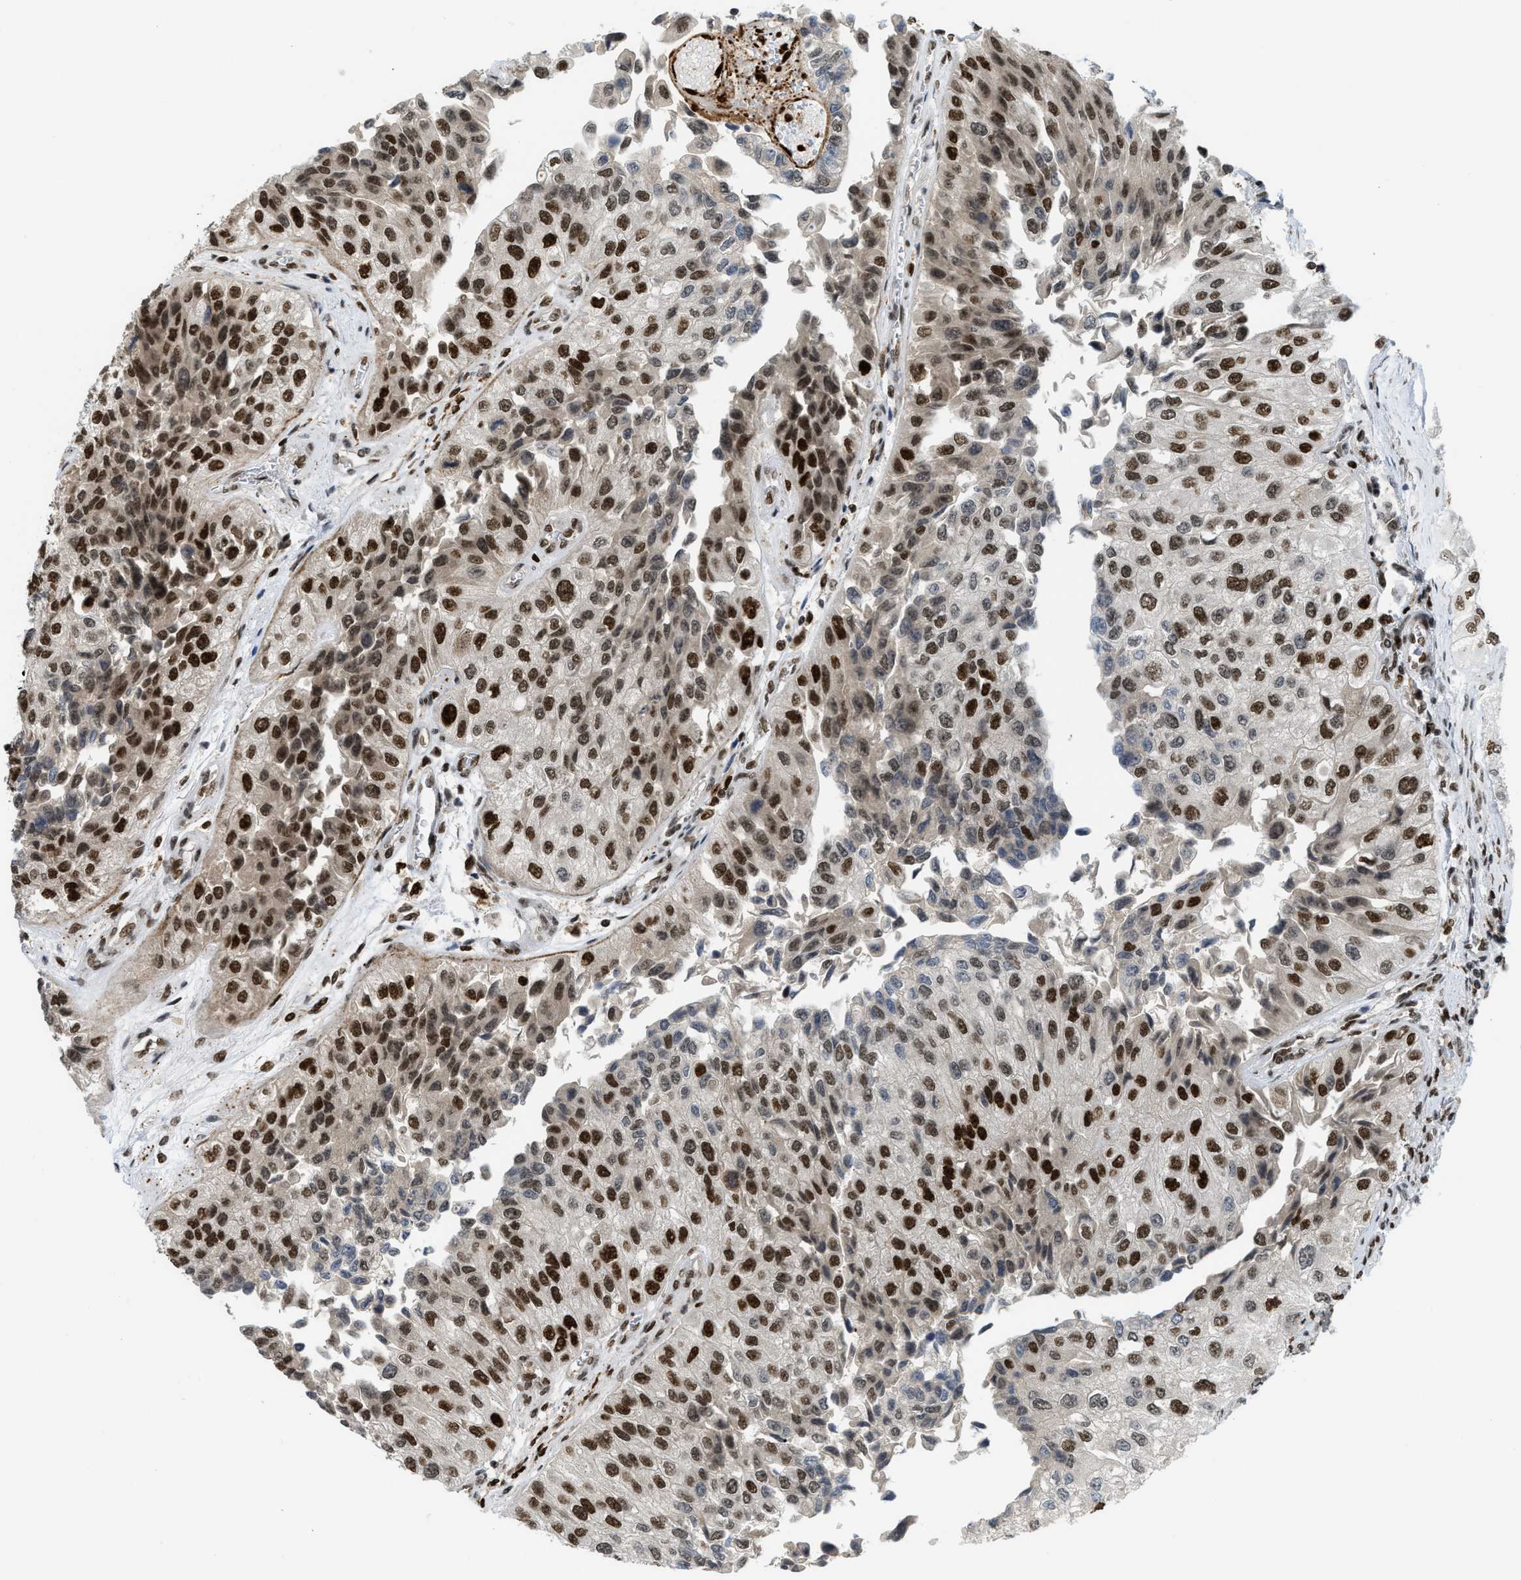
{"staining": {"intensity": "strong", "quantity": ">75%", "location": "nuclear"}, "tissue": "urothelial cancer", "cell_type": "Tumor cells", "image_type": "cancer", "snomed": [{"axis": "morphology", "description": "Urothelial carcinoma, High grade"}, {"axis": "topography", "description": "Kidney"}, {"axis": "topography", "description": "Urinary bladder"}], "caption": "A high-resolution micrograph shows immunohistochemistry (IHC) staining of urothelial cancer, which shows strong nuclear expression in approximately >75% of tumor cells. (DAB = brown stain, brightfield microscopy at high magnification).", "gene": "RFX5", "patient": {"sex": "male", "age": 77}}